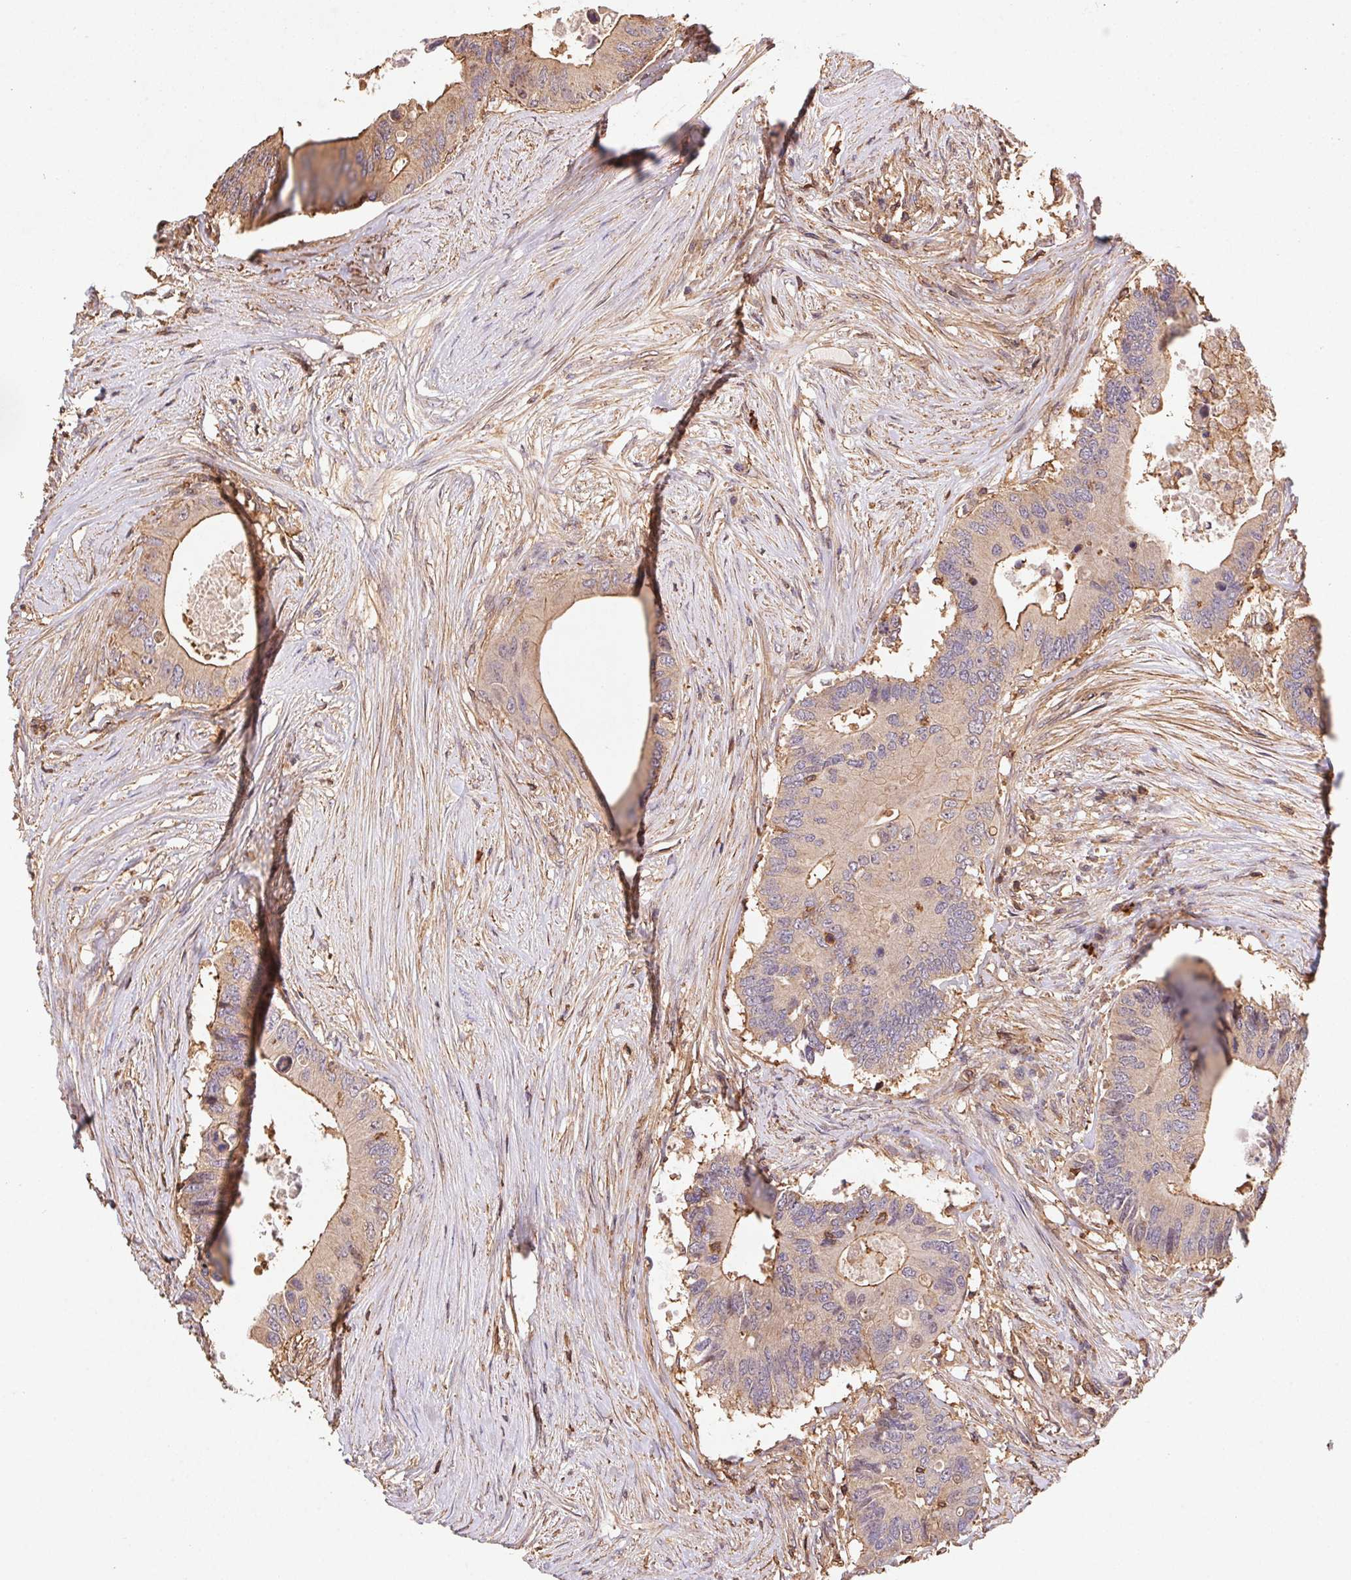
{"staining": {"intensity": "moderate", "quantity": "25%-75%", "location": "cytoplasmic/membranous"}, "tissue": "colorectal cancer", "cell_type": "Tumor cells", "image_type": "cancer", "snomed": [{"axis": "morphology", "description": "Adenocarcinoma, NOS"}, {"axis": "topography", "description": "Colon"}], "caption": "Colorectal adenocarcinoma stained with a protein marker shows moderate staining in tumor cells.", "gene": "ATG10", "patient": {"sex": "male", "age": 71}}